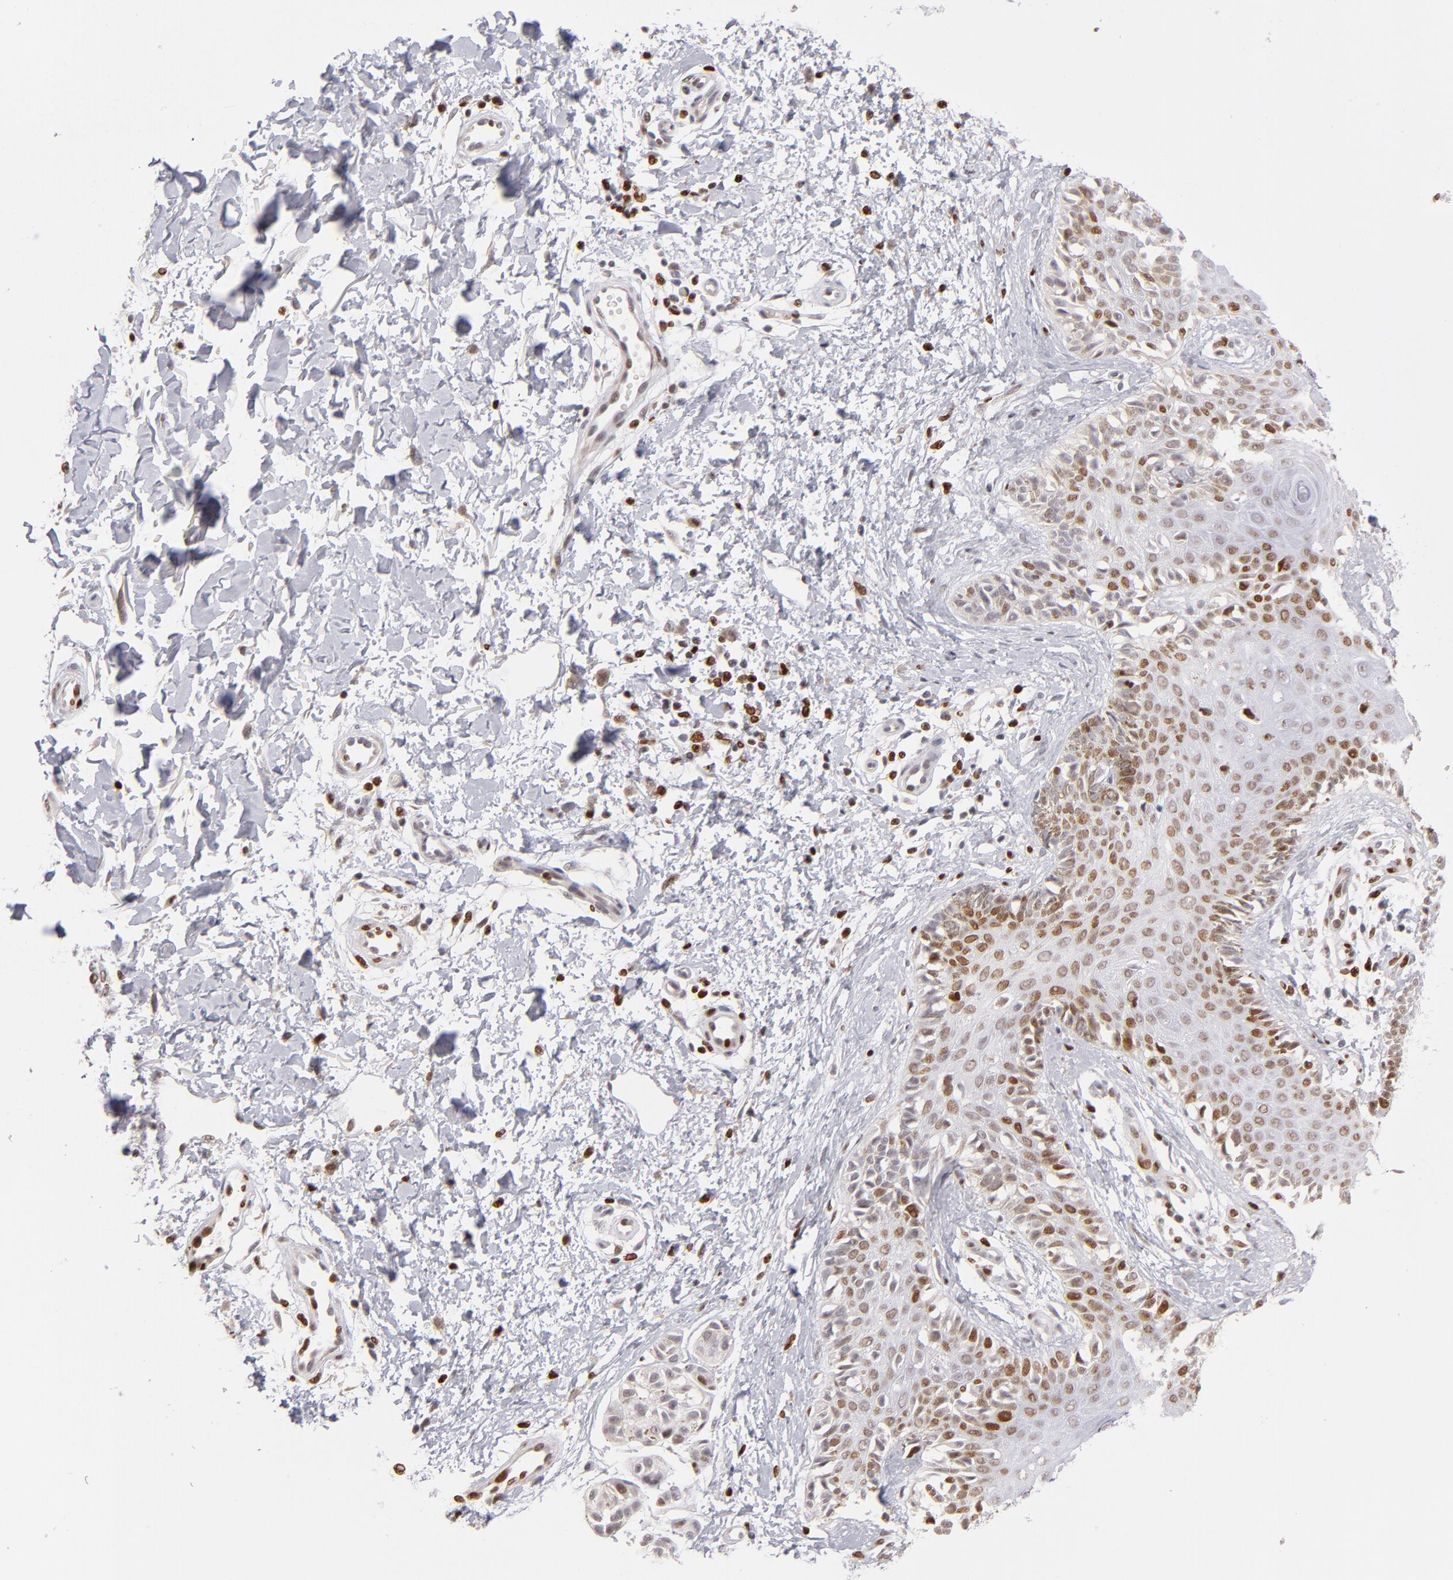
{"staining": {"intensity": "moderate", "quantity": "25%-75%", "location": "nuclear"}, "tissue": "melanoma", "cell_type": "Tumor cells", "image_type": "cancer", "snomed": [{"axis": "morphology", "description": "Normal tissue, NOS"}, {"axis": "morphology", "description": "Malignant melanoma, NOS"}, {"axis": "topography", "description": "Skin"}], "caption": "Approximately 25%-75% of tumor cells in human melanoma display moderate nuclear protein positivity as visualized by brown immunohistochemical staining.", "gene": "POLA1", "patient": {"sex": "male", "age": 83}}